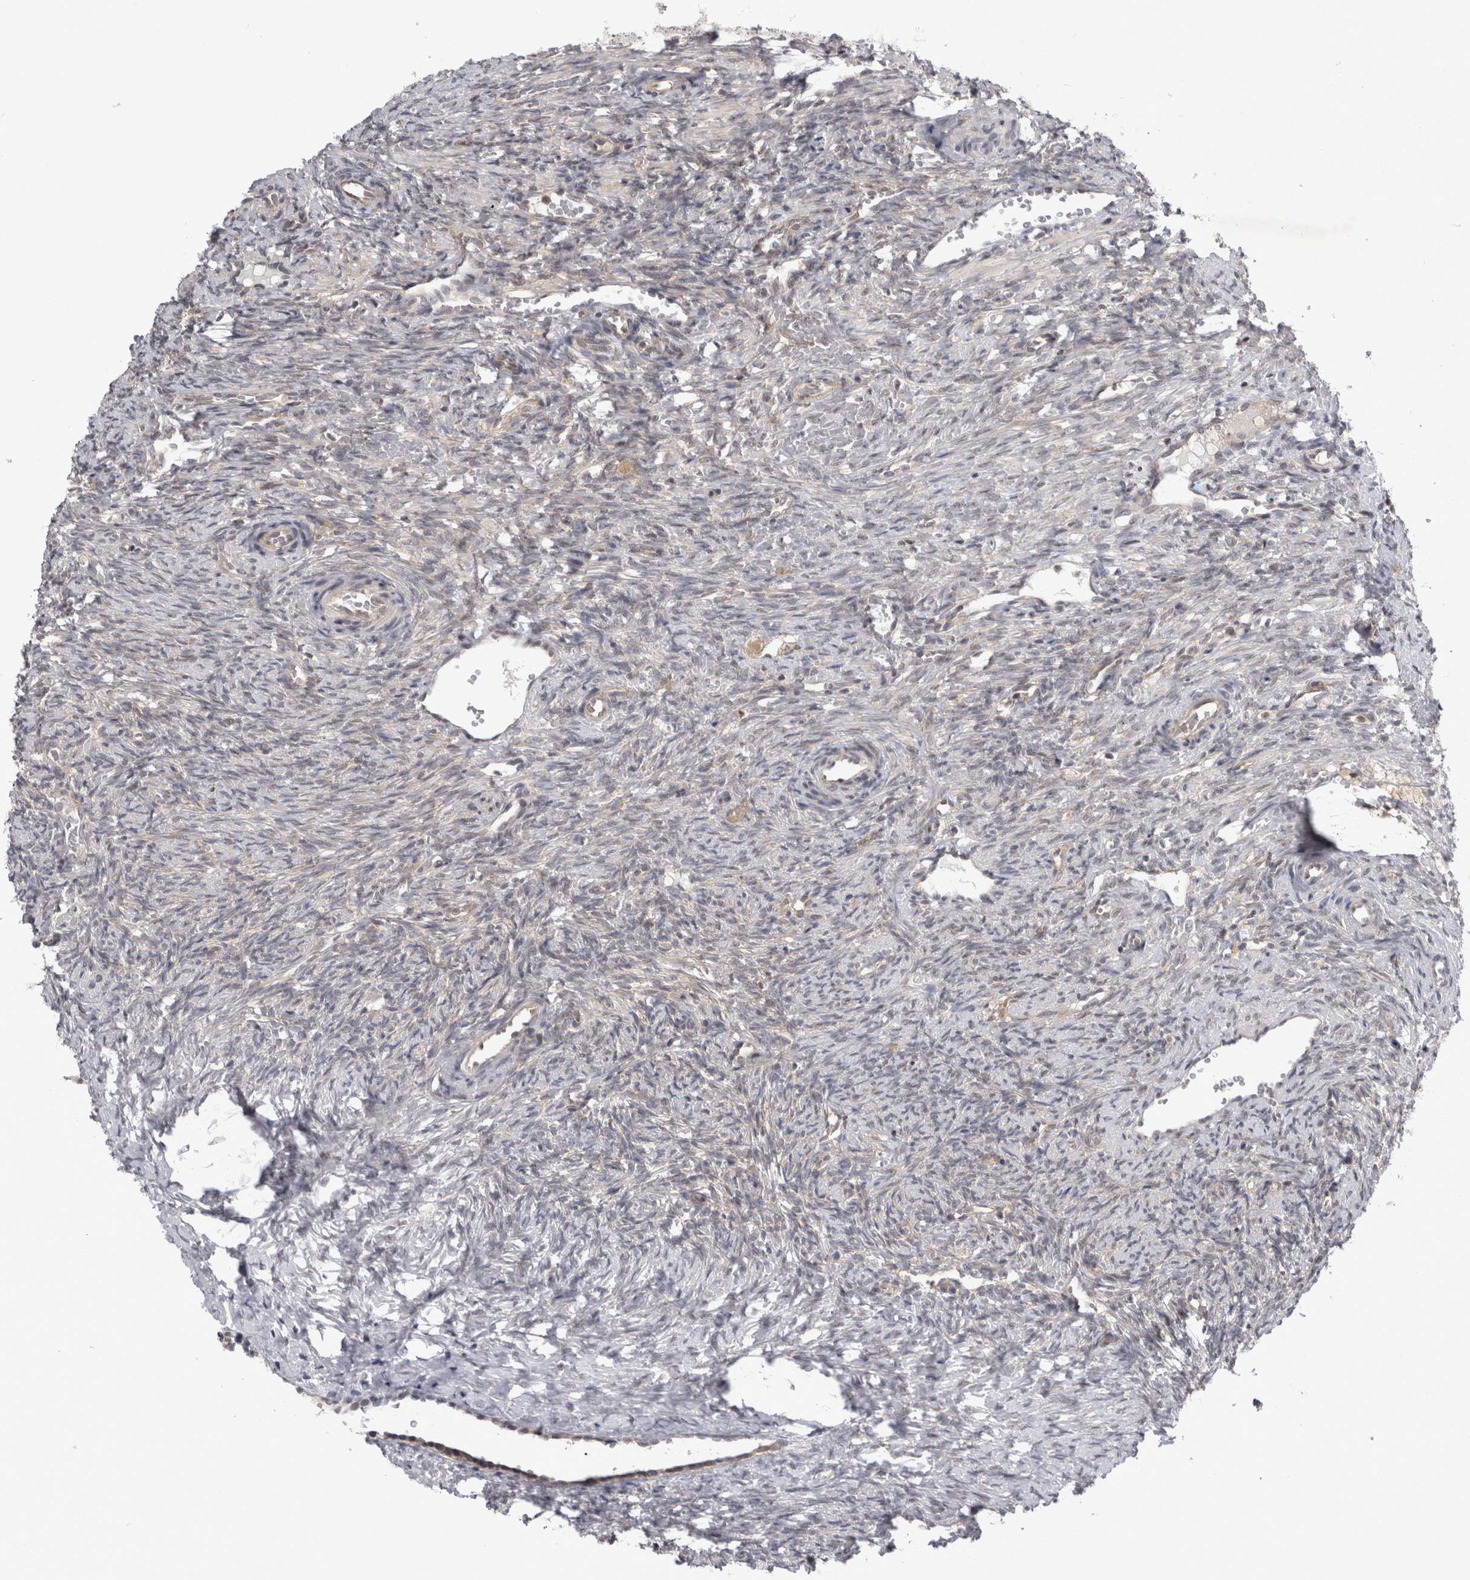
{"staining": {"intensity": "negative", "quantity": "none", "location": "none"}, "tissue": "ovary", "cell_type": "Ovarian stroma cells", "image_type": "normal", "snomed": [{"axis": "morphology", "description": "Normal tissue, NOS"}, {"axis": "topography", "description": "Ovary"}], "caption": "A micrograph of human ovary is negative for staining in ovarian stroma cells. Nuclei are stained in blue.", "gene": "PSMB2", "patient": {"sex": "female", "age": 41}}